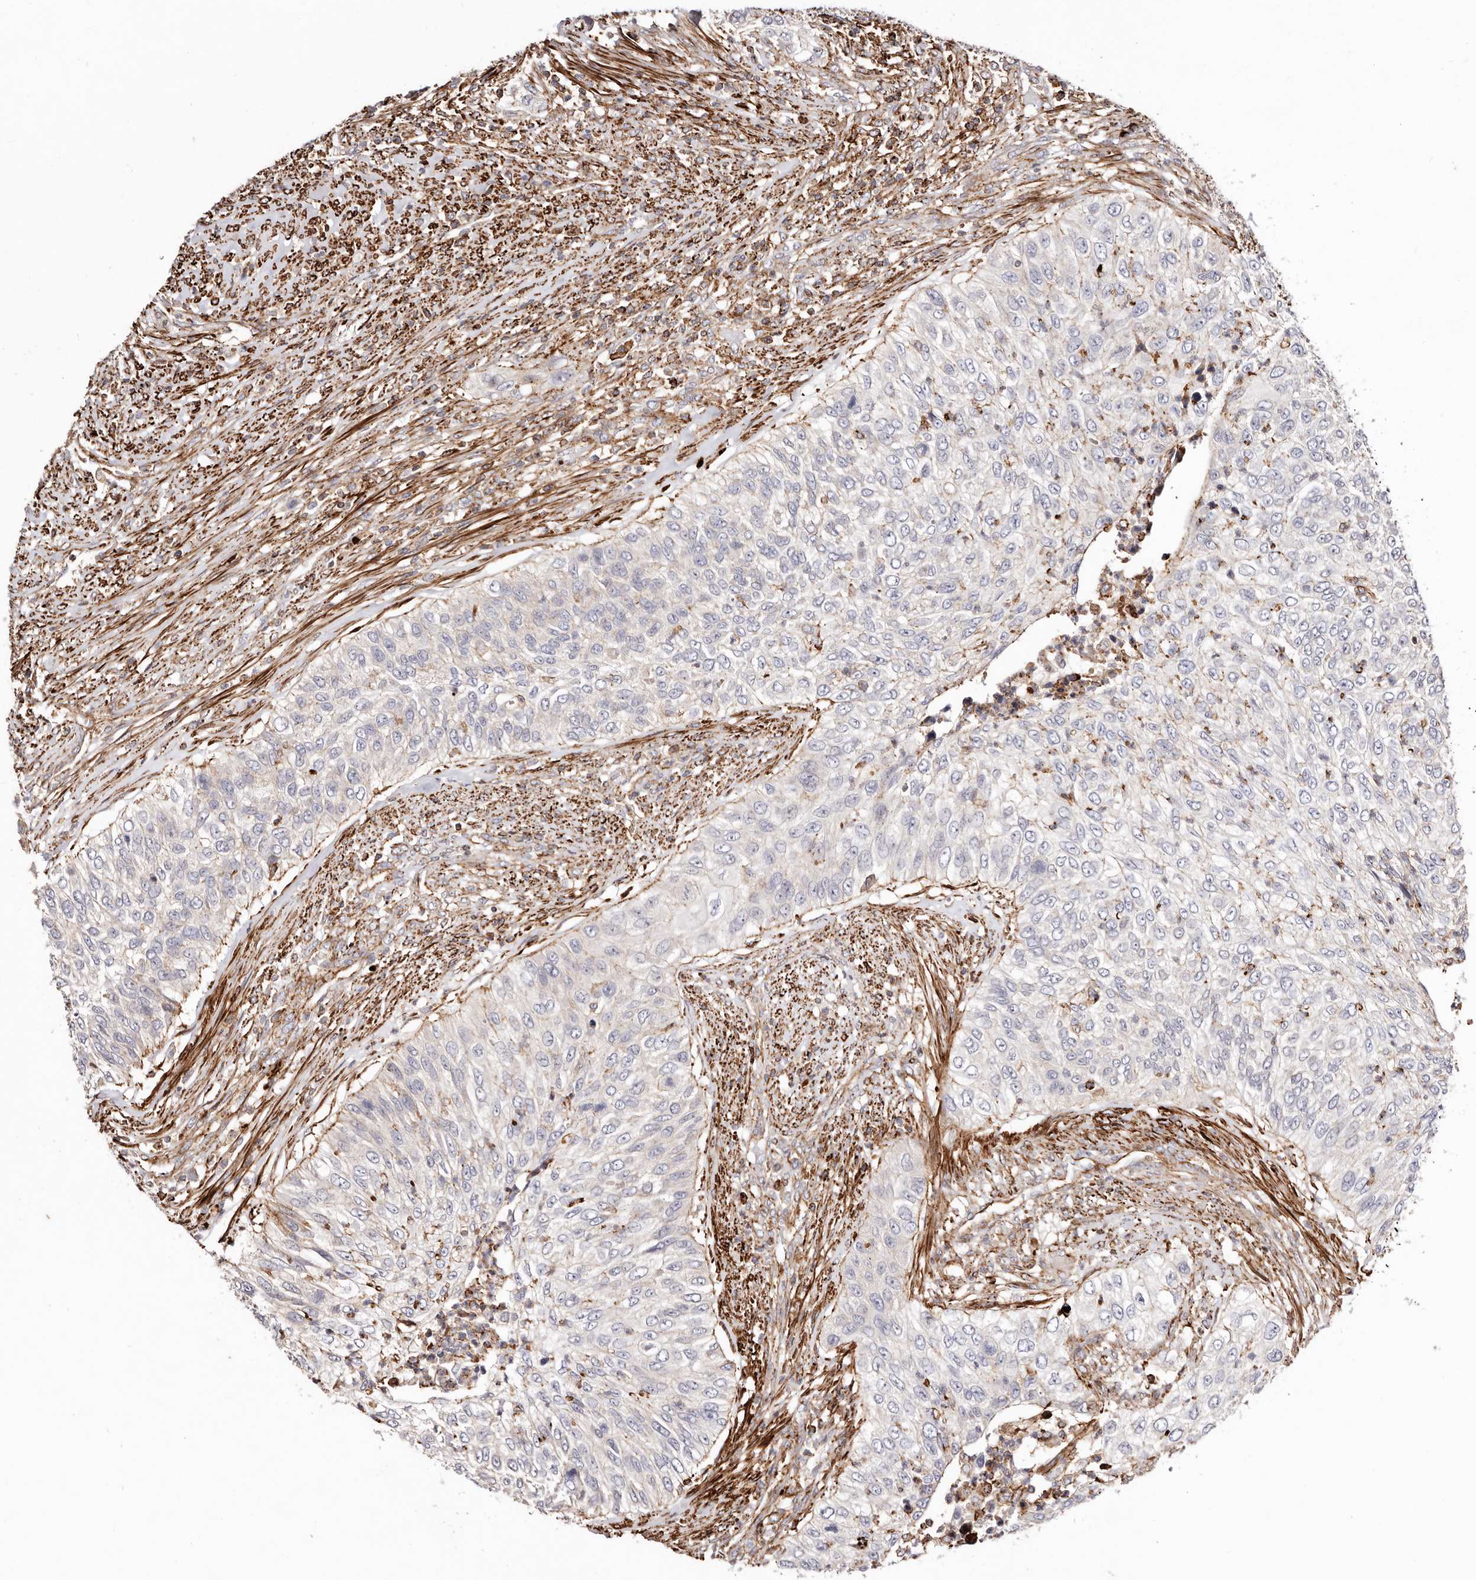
{"staining": {"intensity": "negative", "quantity": "none", "location": "none"}, "tissue": "urothelial cancer", "cell_type": "Tumor cells", "image_type": "cancer", "snomed": [{"axis": "morphology", "description": "Urothelial carcinoma, High grade"}, {"axis": "topography", "description": "Urinary bladder"}], "caption": "Immunohistochemical staining of human urothelial carcinoma (high-grade) reveals no significant expression in tumor cells.", "gene": "PTPN22", "patient": {"sex": "female", "age": 60}}